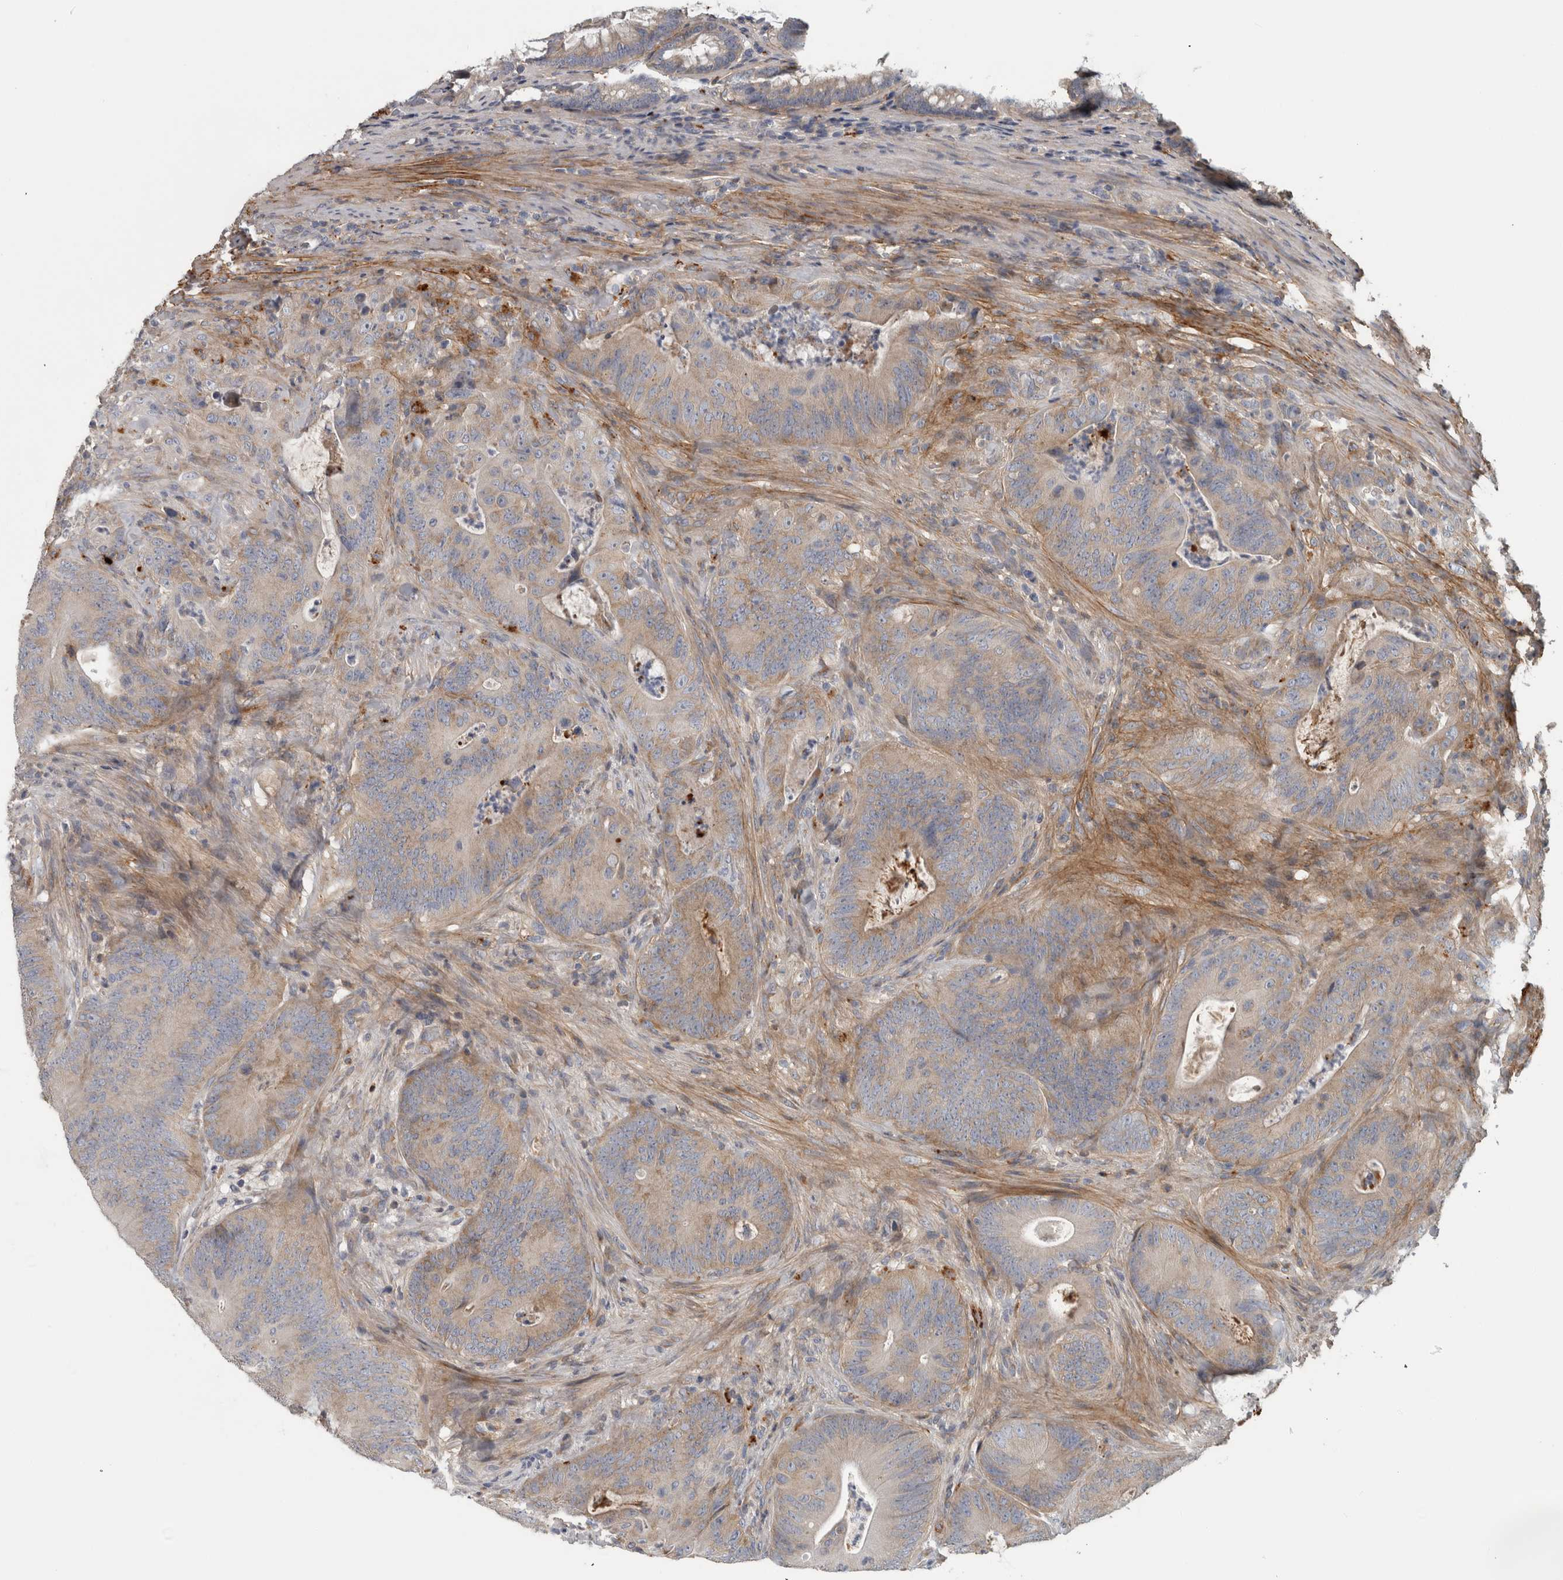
{"staining": {"intensity": "weak", "quantity": ">75%", "location": "cytoplasmic/membranous"}, "tissue": "colorectal cancer", "cell_type": "Tumor cells", "image_type": "cancer", "snomed": [{"axis": "morphology", "description": "Normal tissue, NOS"}, {"axis": "topography", "description": "Colon"}], "caption": "Weak cytoplasmic/membranous protein positivity is seen in approximately >75% of tumor cells in colorectal cancer.", "gene": "ATXN2", "patient": {"sex": "female", "age": 82}}